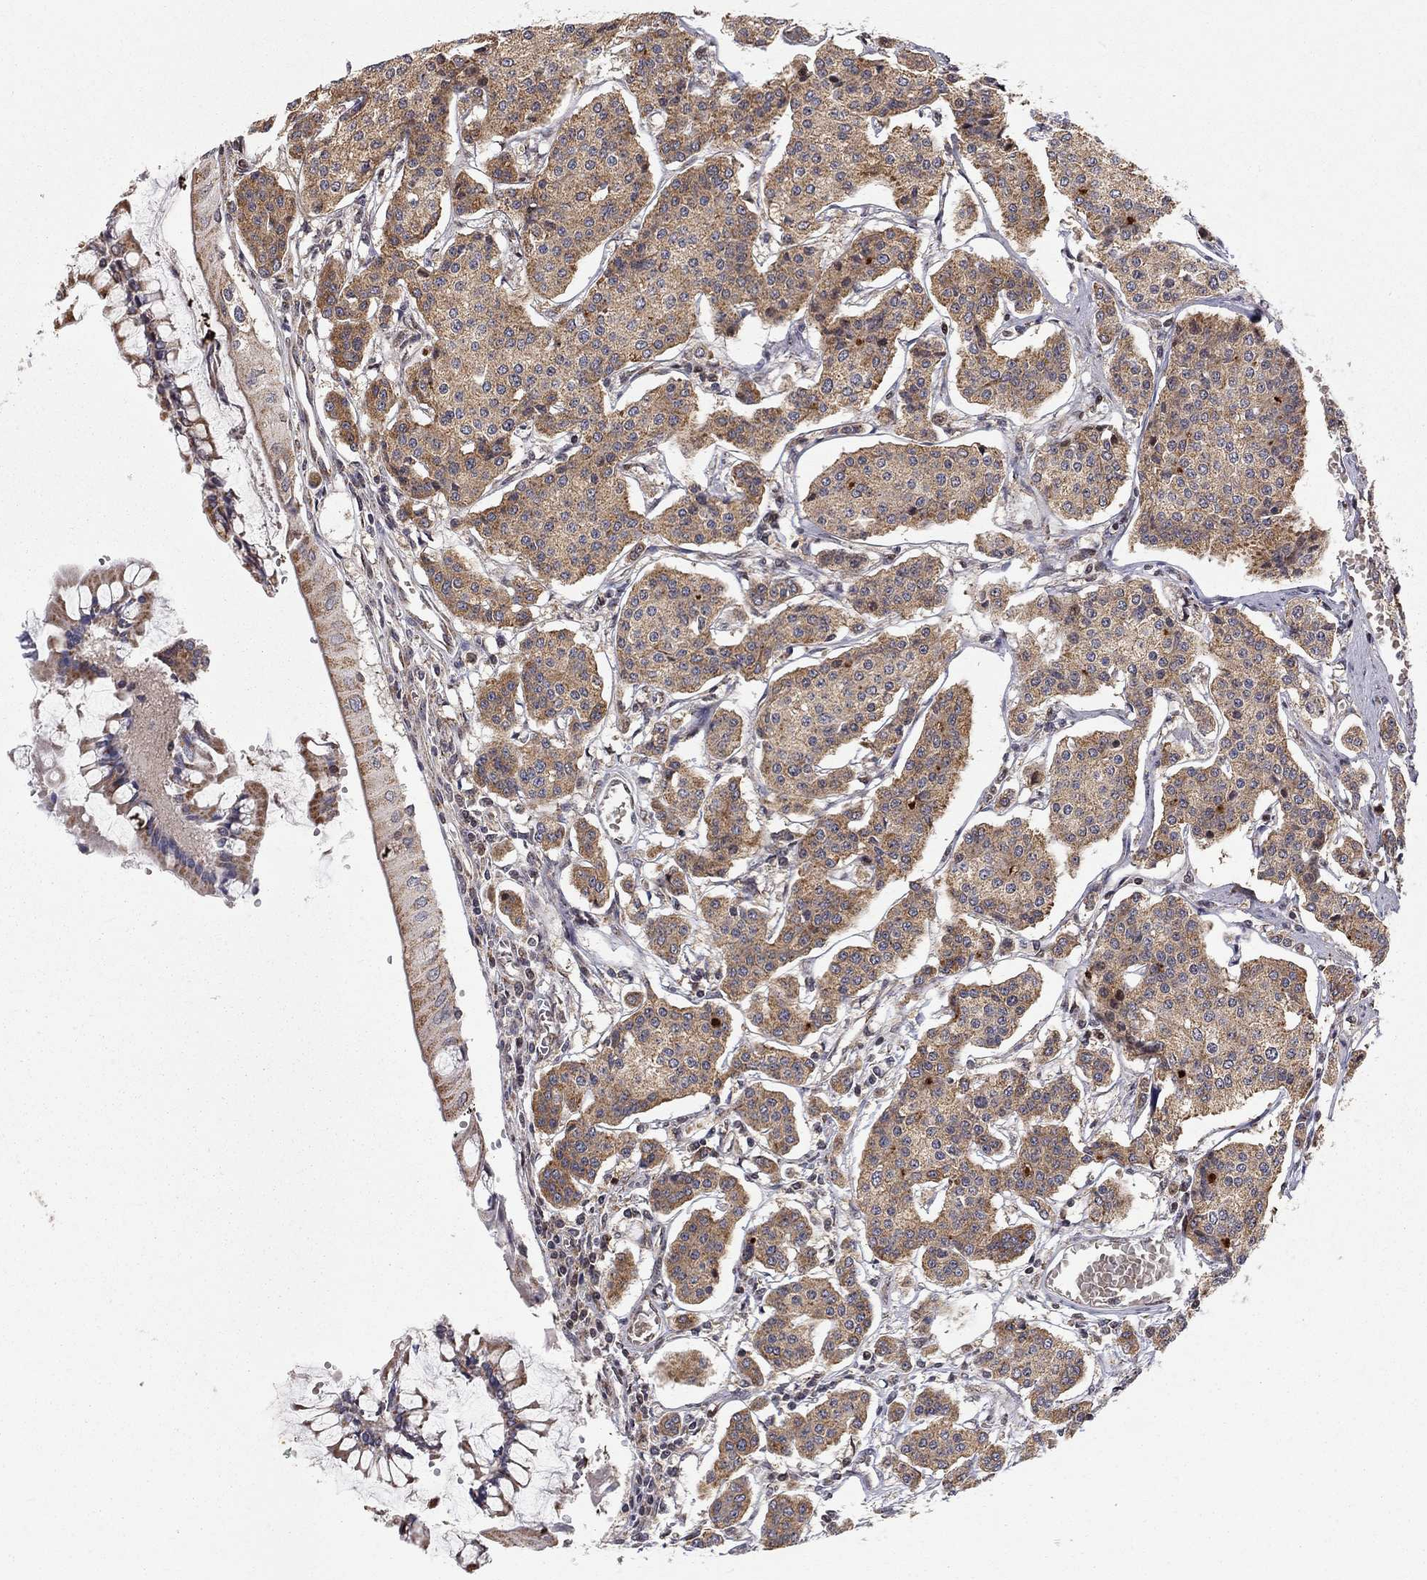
{"staining": {"intensity": "moderate", "quantity": ">75%", "location": "cytoplasmic/membranous"}, "tissue": "carcinoid", "cell_type": "Tumor cells", "image_type": "cancer", "snomed": [{"axis": "morphology", "description": "Carcinoid, malignant, NOS"}, {"axis": "topography", "description": "Small intestine"}], "caption": "IHC photomicrograph of neoplastic tissue: human carcinoid stained using immunohistochemistry (IHC) exhibits medium levels of moderate protein expression localized specifically in the cytoplasmic/membranous of tumor cells, appearing as a cytoplasmic/membranous brown color.", "gene": "ELOB", "patient": {"sex": "female", "age": 65}}